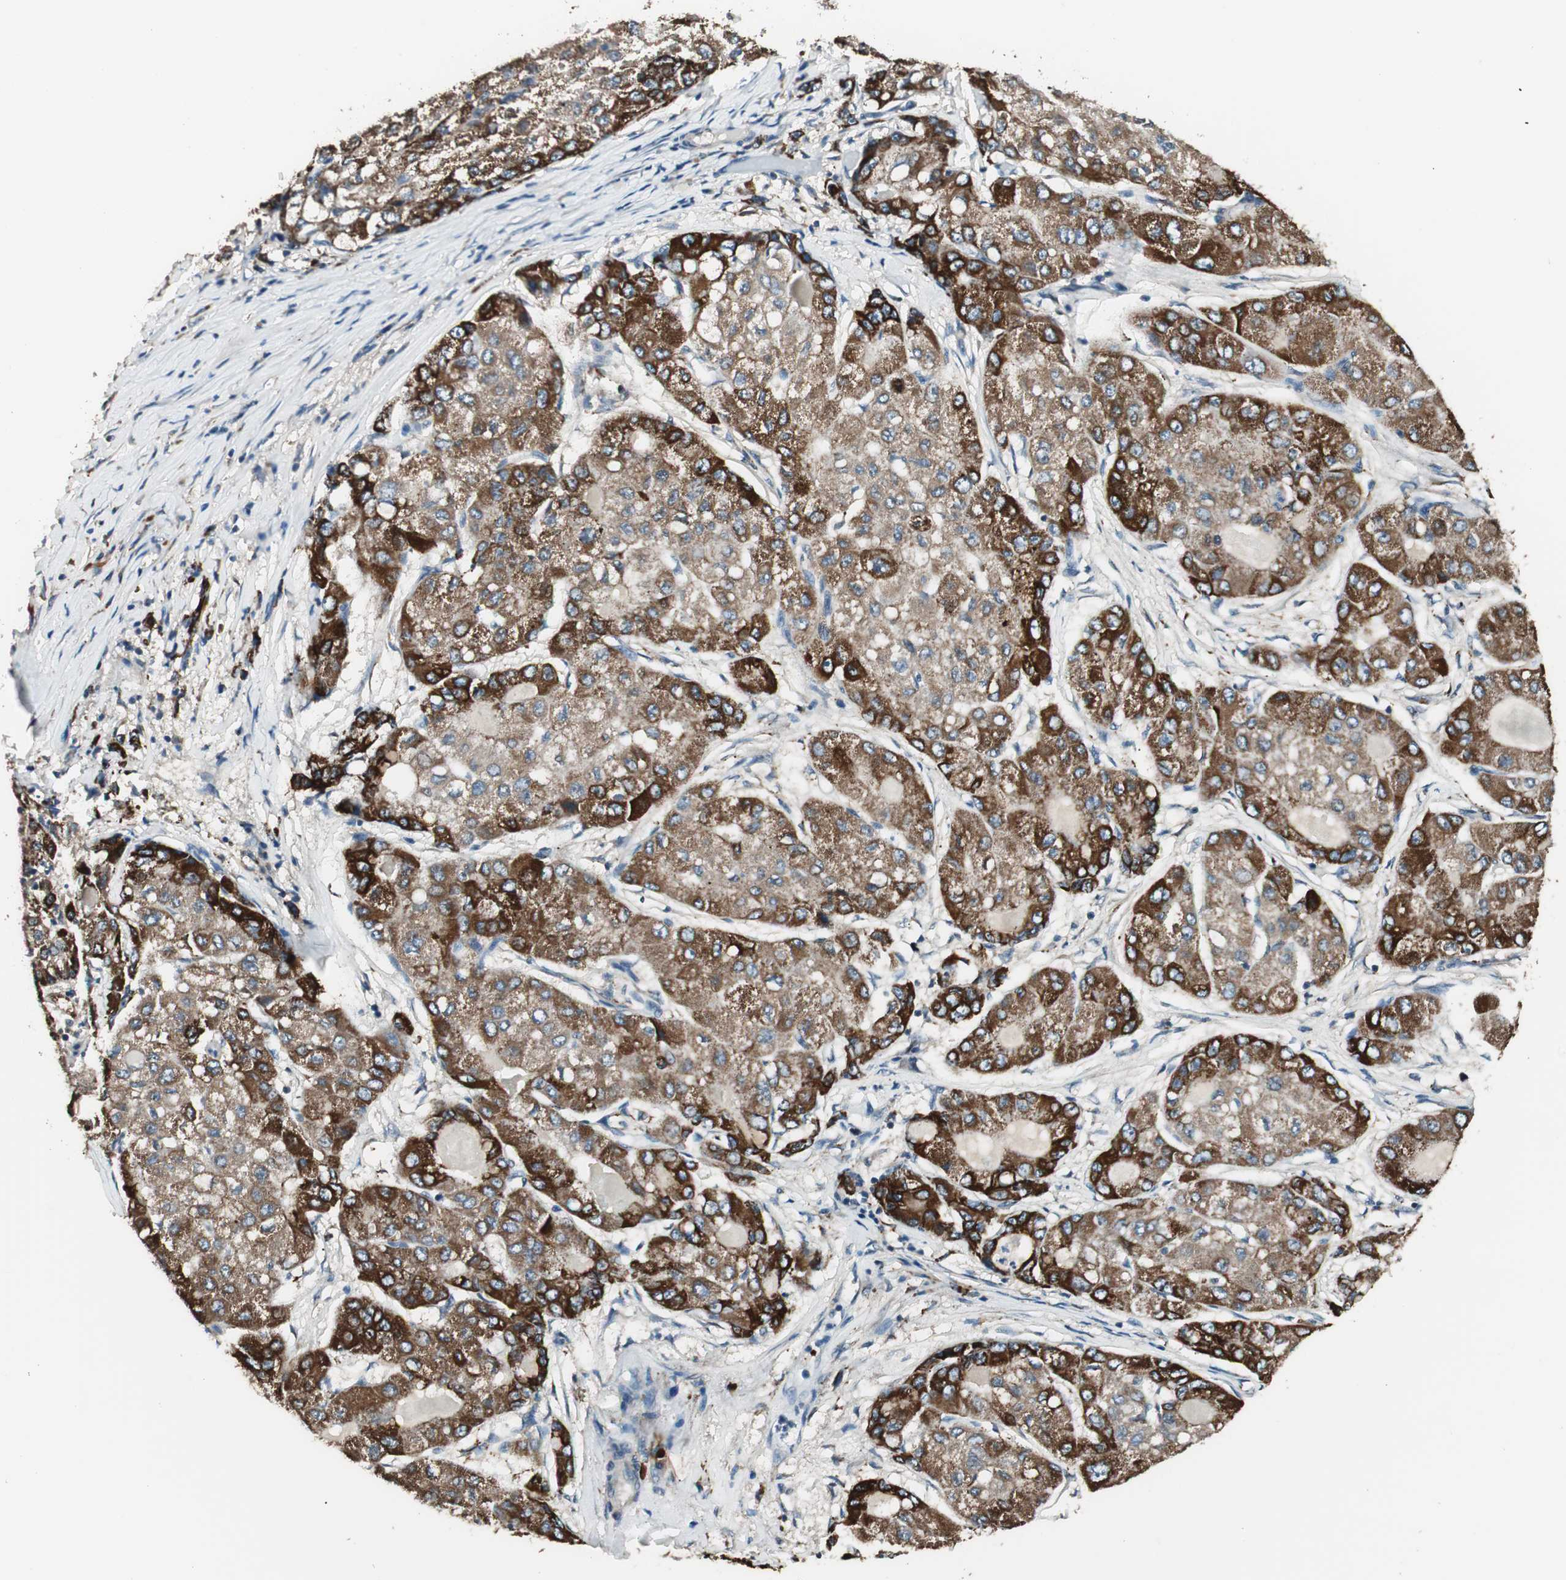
{"staining": {"intensity": "strong", "quantity": ">75%", "location": "cytoplasmic/membranous"}, "tissue": "liver cancer", "cell_type": "Tumor cells", "image_type": "cancer", "snomed": [{"axis": "morphology", "description": "Carcinoma, Hepatocellular, NOS"}, {"axis": "topography", "description": "Liver"}], "caption": "The micrograph demonstrates staining of liver hepatocellular carcinoma, revealing strong cytoplasmic/membranous protein positivity (brown color) within tumor cells. Using DAB (3,3'-diaminobenzidine) (brown) and hematoxylin (blue) stains, captured at high magnification using brightfield microscopy.", "gene": "NFRKB", "patient": {"sex": "male", "age": 80}}